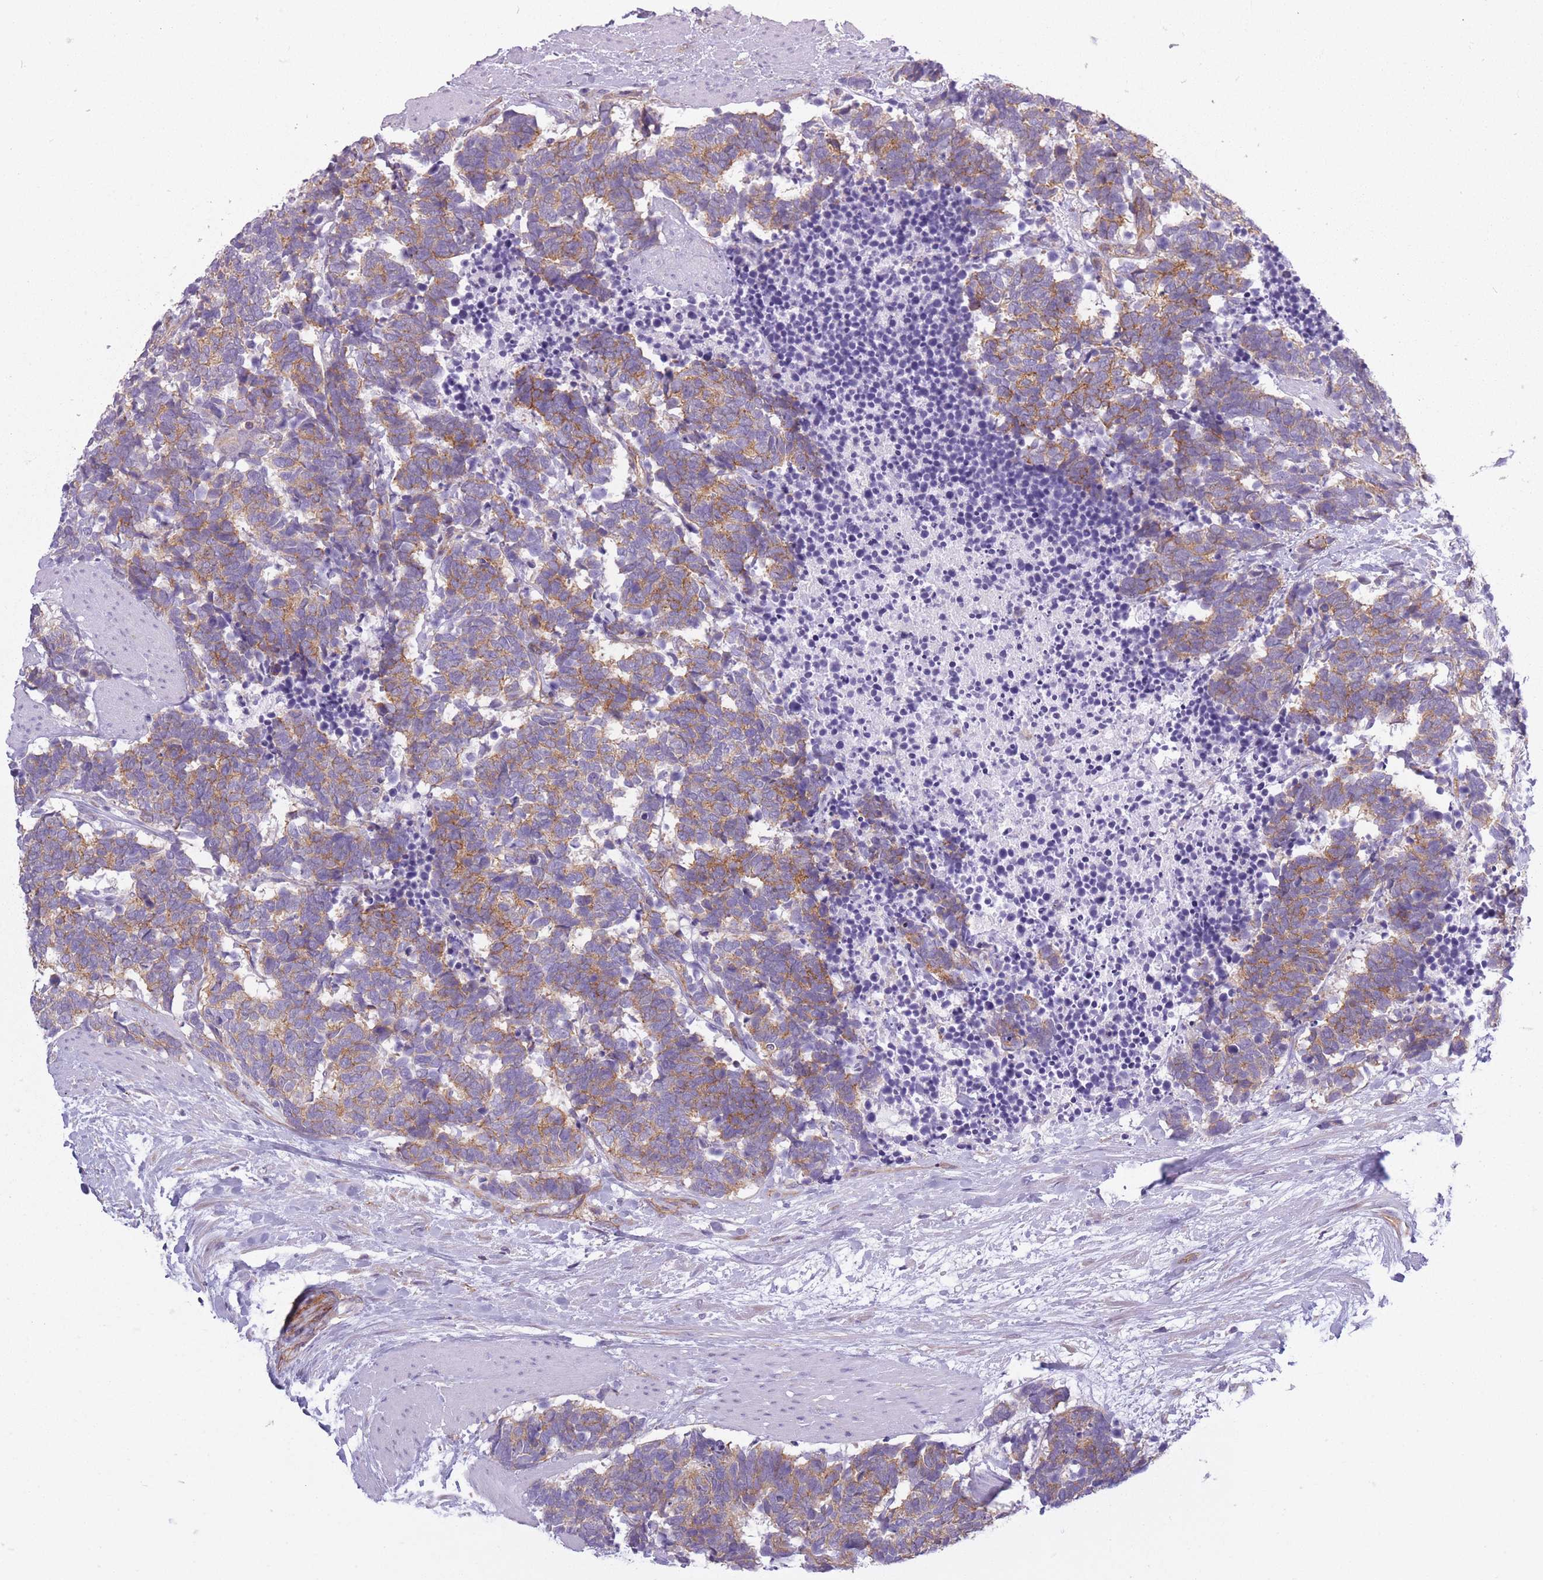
{"staining": {"intensity": "moderate", "quantity": "25%-75%", "location": "cytoplasmic/membranous"}, "tissue": "carcinoid", "cell_type": "Tumor cells", "image_type": "cancer", "snomed": [{"axis": "morphology", "description": "Carcinoma, NOS"}, {"axis": "morphology", "description": "Carcinoid, malignant, NOS"}, {"axis": "topography", "description": "Prostate"}], "caption": "A high-resolution photomicrograph shows IHC staining of carcinoid, which demonstrates moderate cytoplasmic/membranous positivity in approximately 25%-75% of tumor cells. (DAB = brown stain, brightfield microscopy at high magnification).", "gene": "ADD1", "patient": {"sex": "male", "age": 57}}